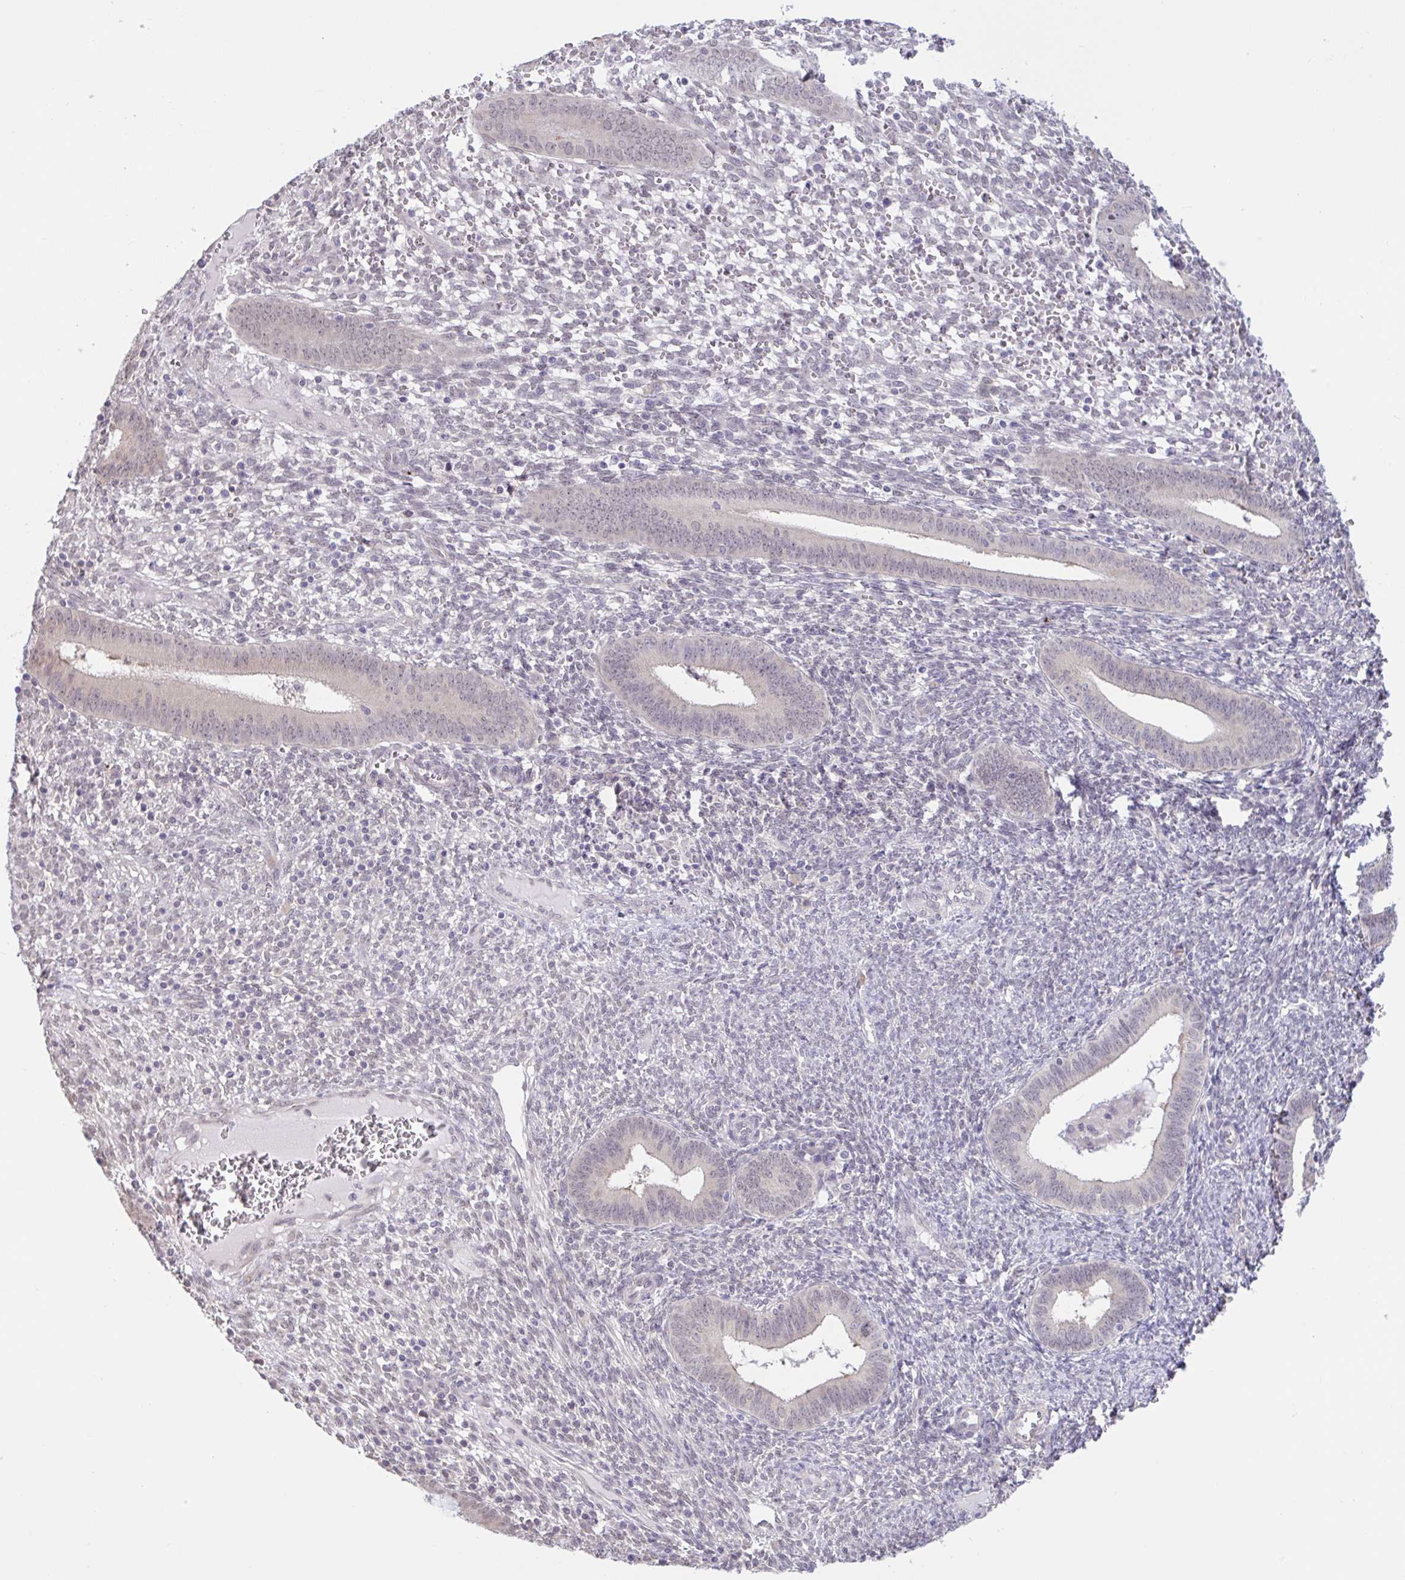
{"staining": {"intensity": "weak", "quantity": "<25%", "location": "nuclear"}, "tissue": "endometrium", "cell_type": "Cells in endometrial stroma", "image_type": "normal", "snomed": [{"axis": "morphology", "description": "Normal tissue, NOS"}, {"axis": "topography", "description": "Endometrium"}], "caption": "IHC histopathology image of normal human endometrium stained for a protein (brown), which exhibits no positivity in cells in endometrial stroma. (Stains: DAB (3,3'-diaminobenzidine) immunohistochemistry (IHC) with hematoxylin counter stain, Microscopy: brightfield microscopy at high magnification).", "gene": "HYPK", "patient": {"sex": "female", "age": 41}}